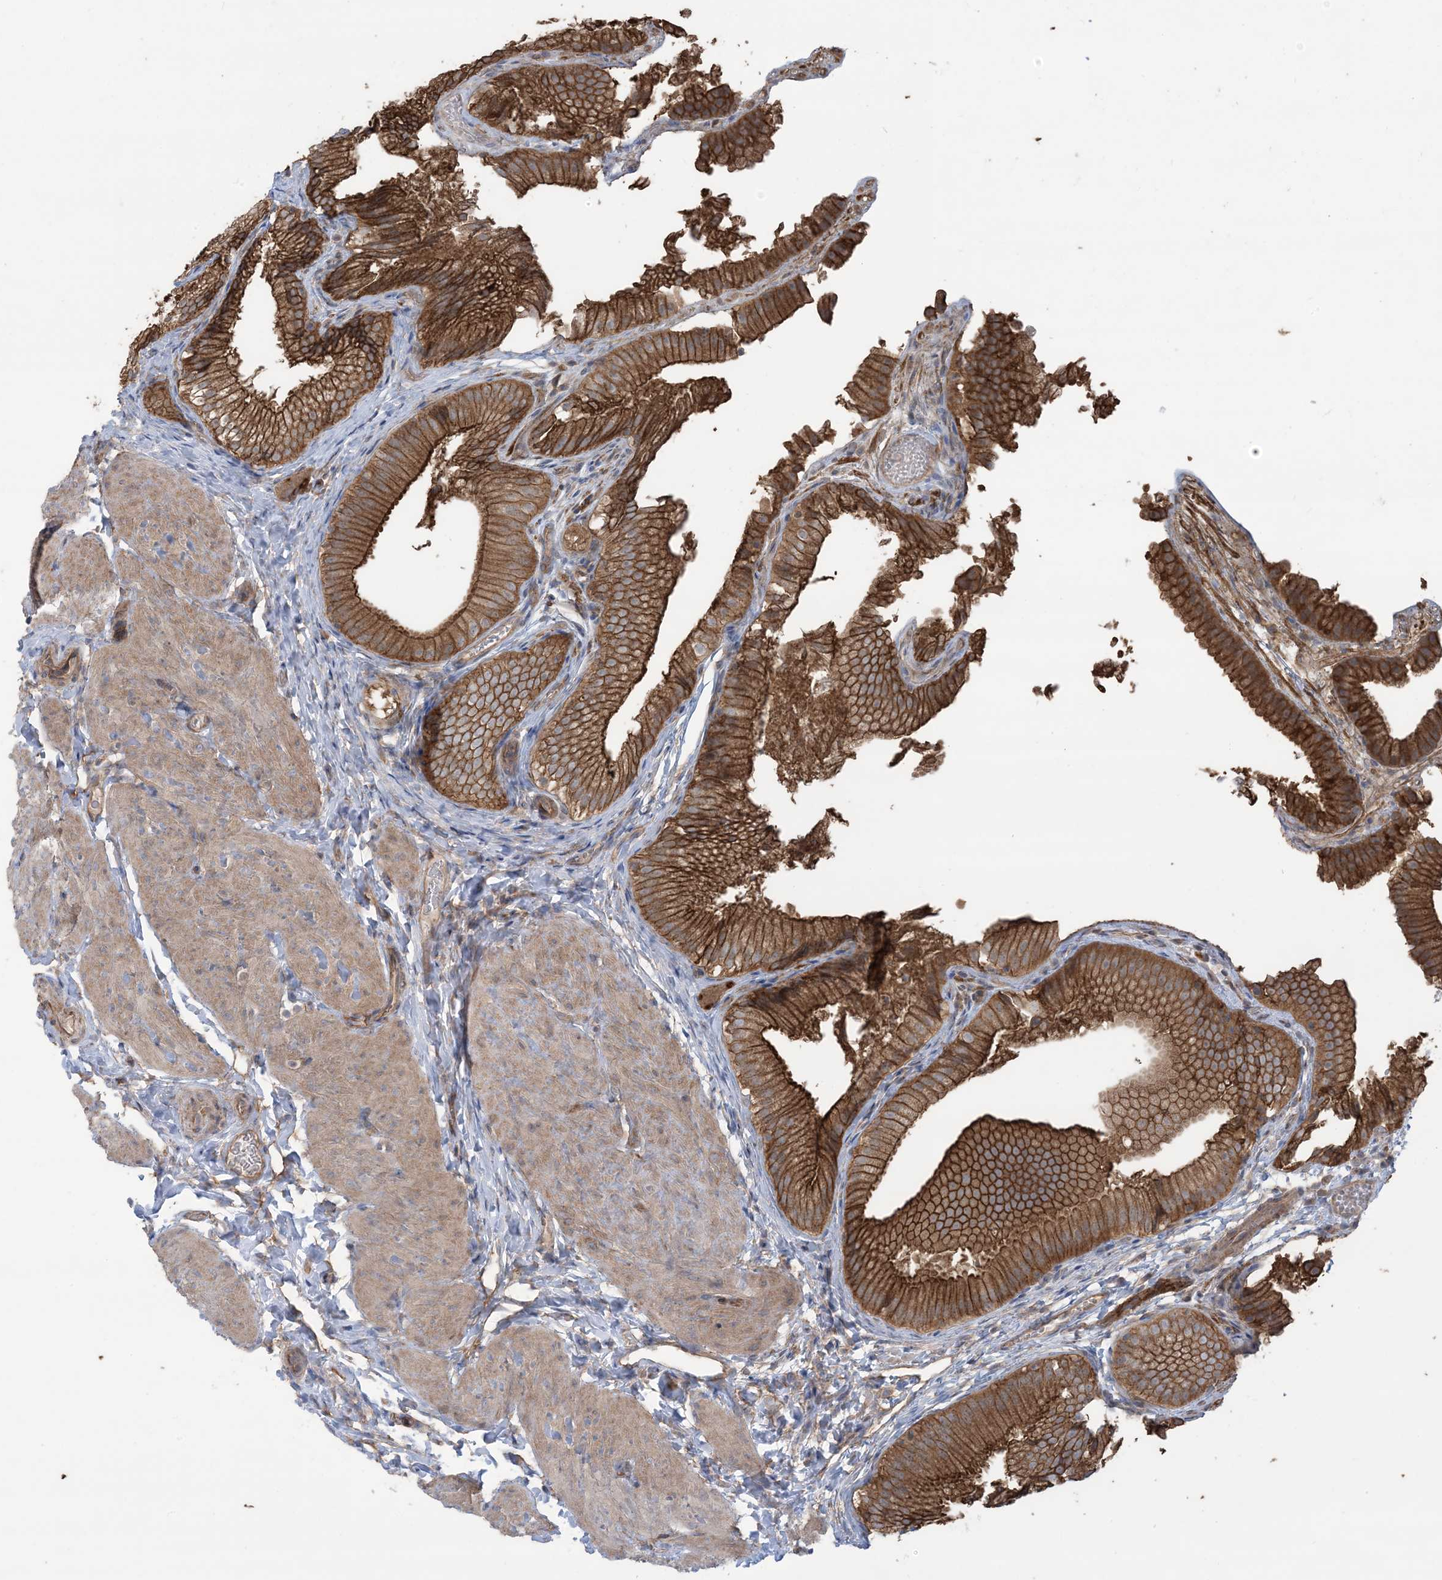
{"staining": {"intensity": "strong", "quantity": ">75%", "location": "cytoplasmic/membranous"}, "tissue": "gallbladder", "cell_type": "Glandular cells", "image_type": "normal", "snomed": [{"axis": "morphology", "description": "Normal tissue, NOS"}, {"axis": "topography", "description": "Gallbladder"}], "caption": "Immunohistochemical staining of normal gallbladder displays strong cytoplasmic/membranous protein positivity in approximately >75% of glandular cells.", "gene": "CCNY", "patient": {"sex": "female", "age": 30}}